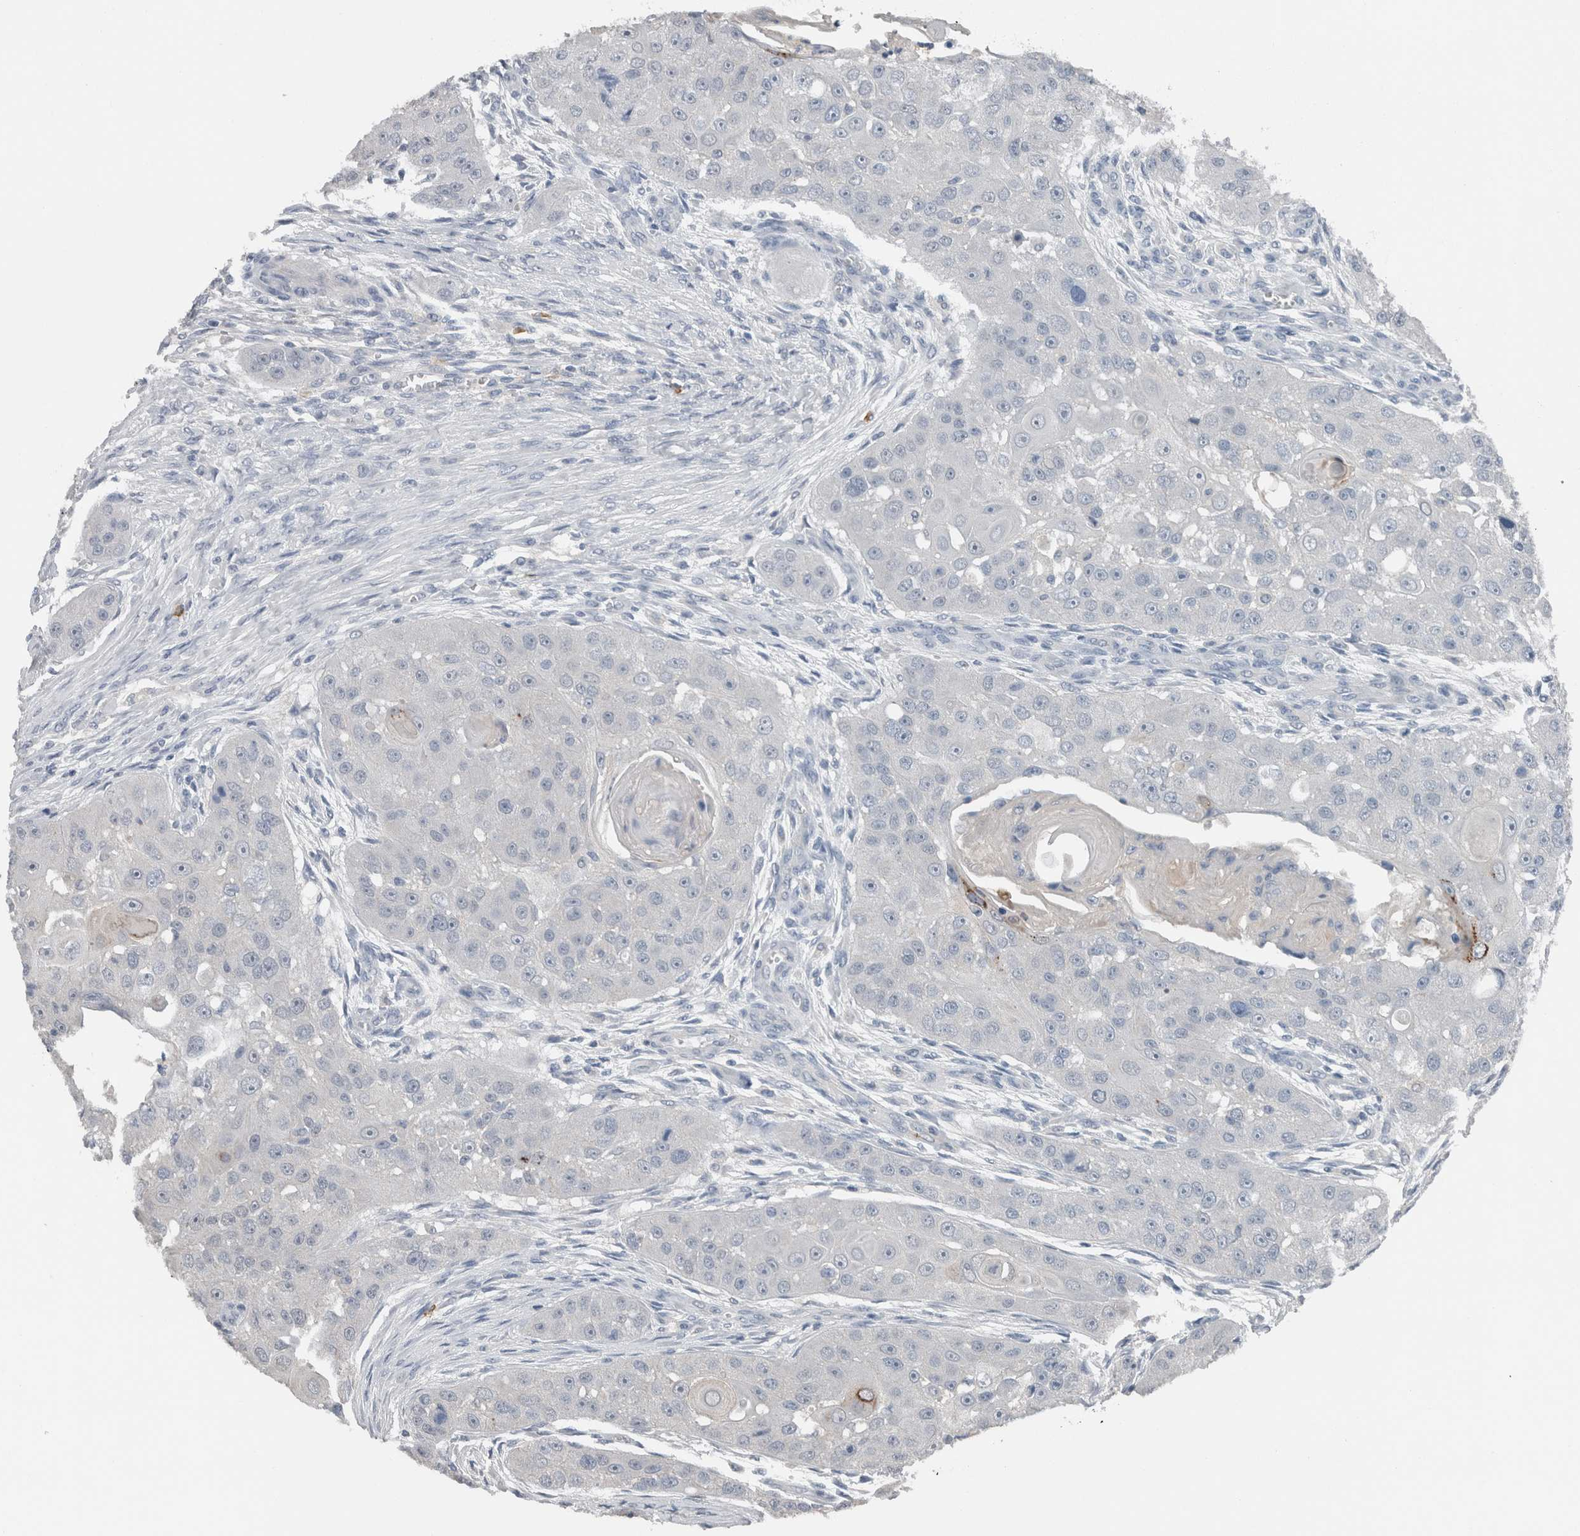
{"staining": {"intensity": "negative", "quantity": "none", "location": "none"}, "tissue": "head and neck cancer", "cell_type": "Tumor cells", "image_type": "cancer", "snomed": [{"axis": "morphology", "description": "Normal tissue, NOS"}, {"axis": "morphology", "description": "Squamous cell carcinoma, NOS"}, {"axis": "topography", "description": "Skeletal muscle"}, {"axis": "topography", "description": "Head-Neck"}], "caption": "DAB (3,3'-diaminobenzidine) immunohistochemical staining of head and neck cancer displays no significant expression in tumor cells. (IHC, brightfield microscopy, high magnification).", "gene": "CRNN", "patient": {"sex": "male", "age": 51}}